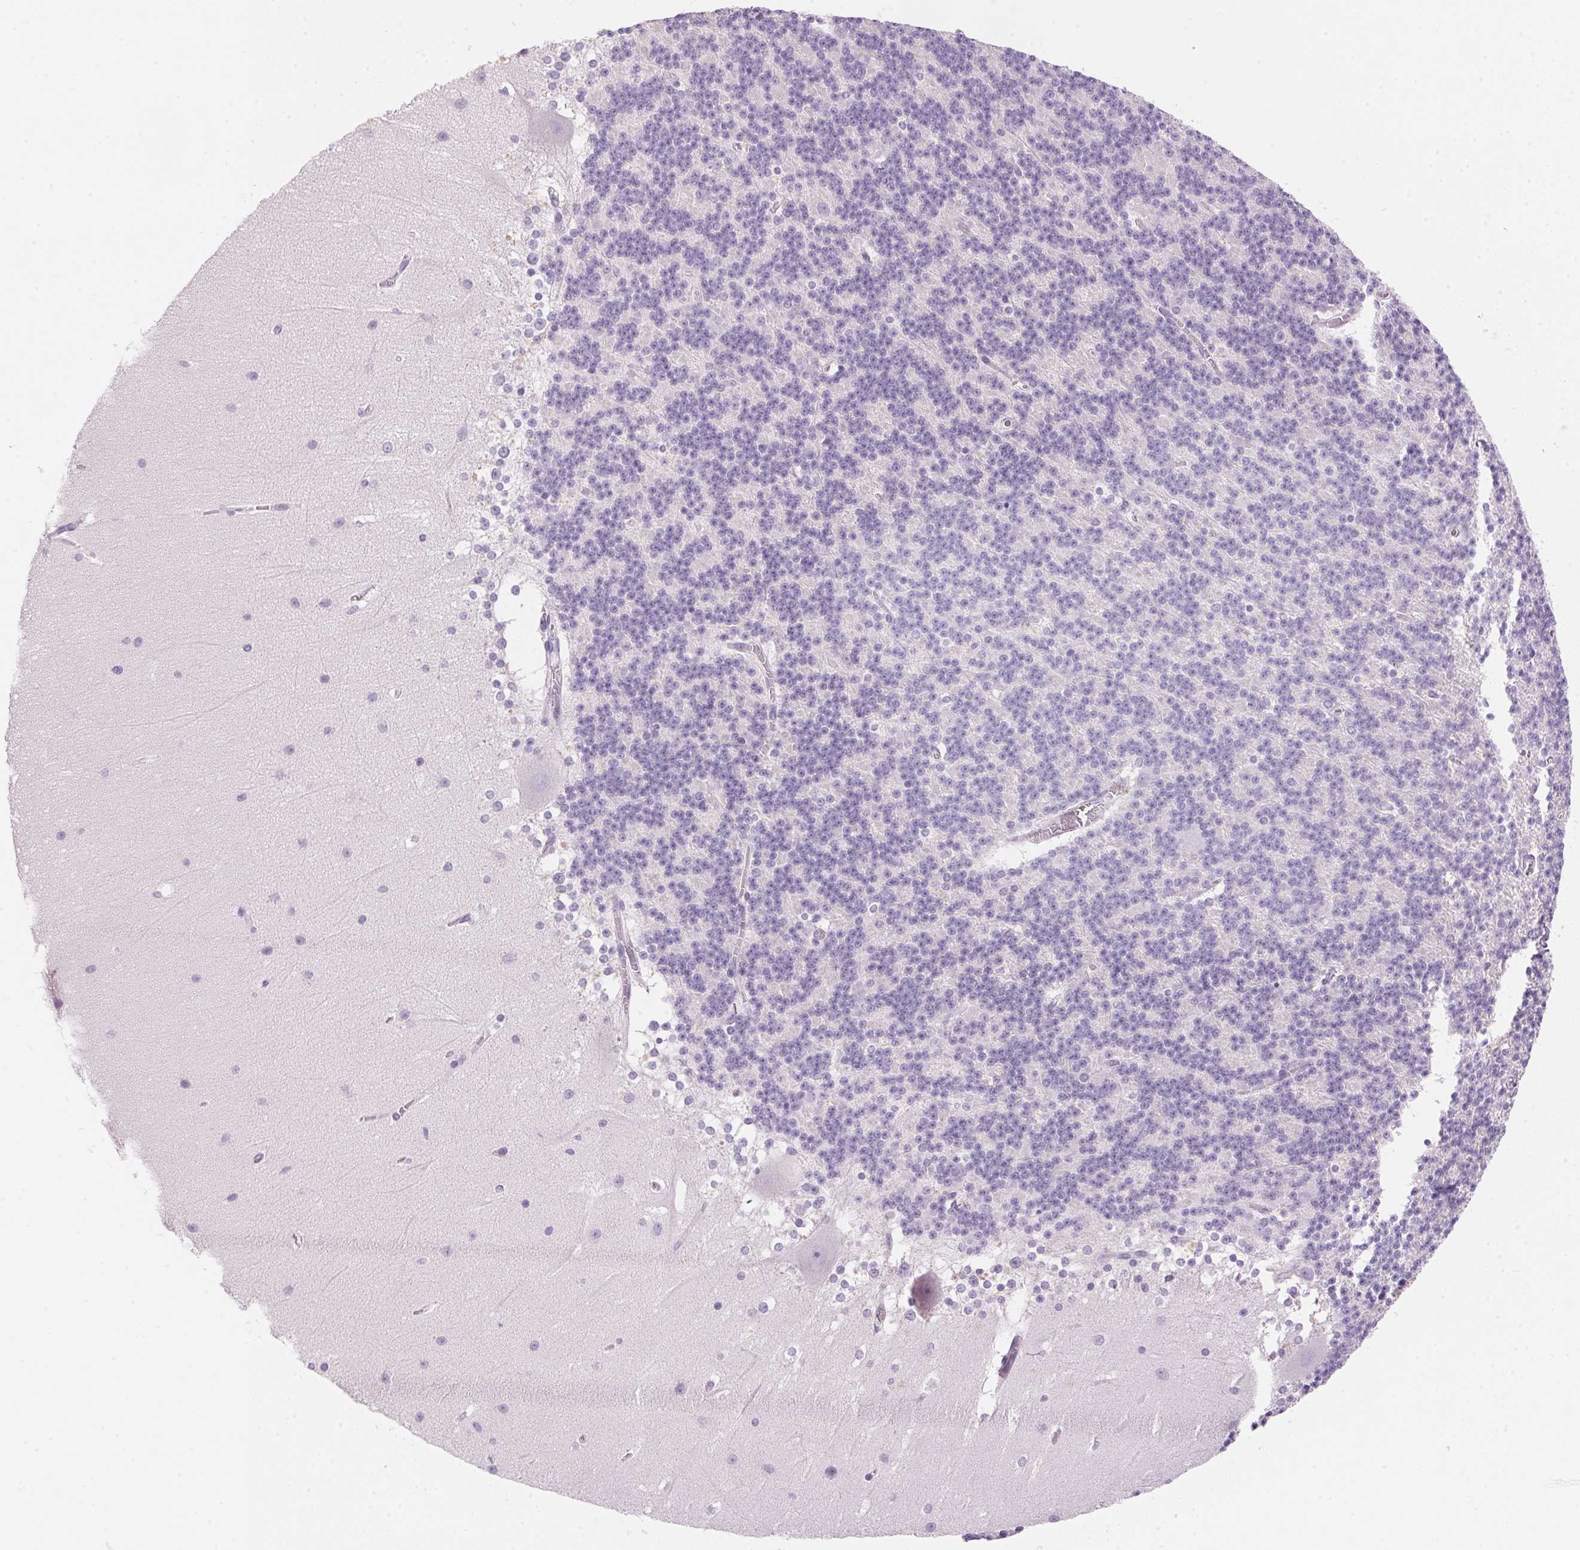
{"staining": {"intensity": "negative", "quantity": "none", "location": "none"}, "tissue": "cerebellum", "cell_type": "Cells in granular layer", "image_type": "normal", "snomed": [{"axis": "morphology", "description": "Normal tissue, NOS"}, {"axis": "topography", "description": "Cerebellum"}], "caption": "IHC photomicrograph of benign cerebellum stained for a protein (brown), which shows no staining in cells in granular layer.", "gene": "HSD17B2", "patient": {"sex": "female", "age": 19}}